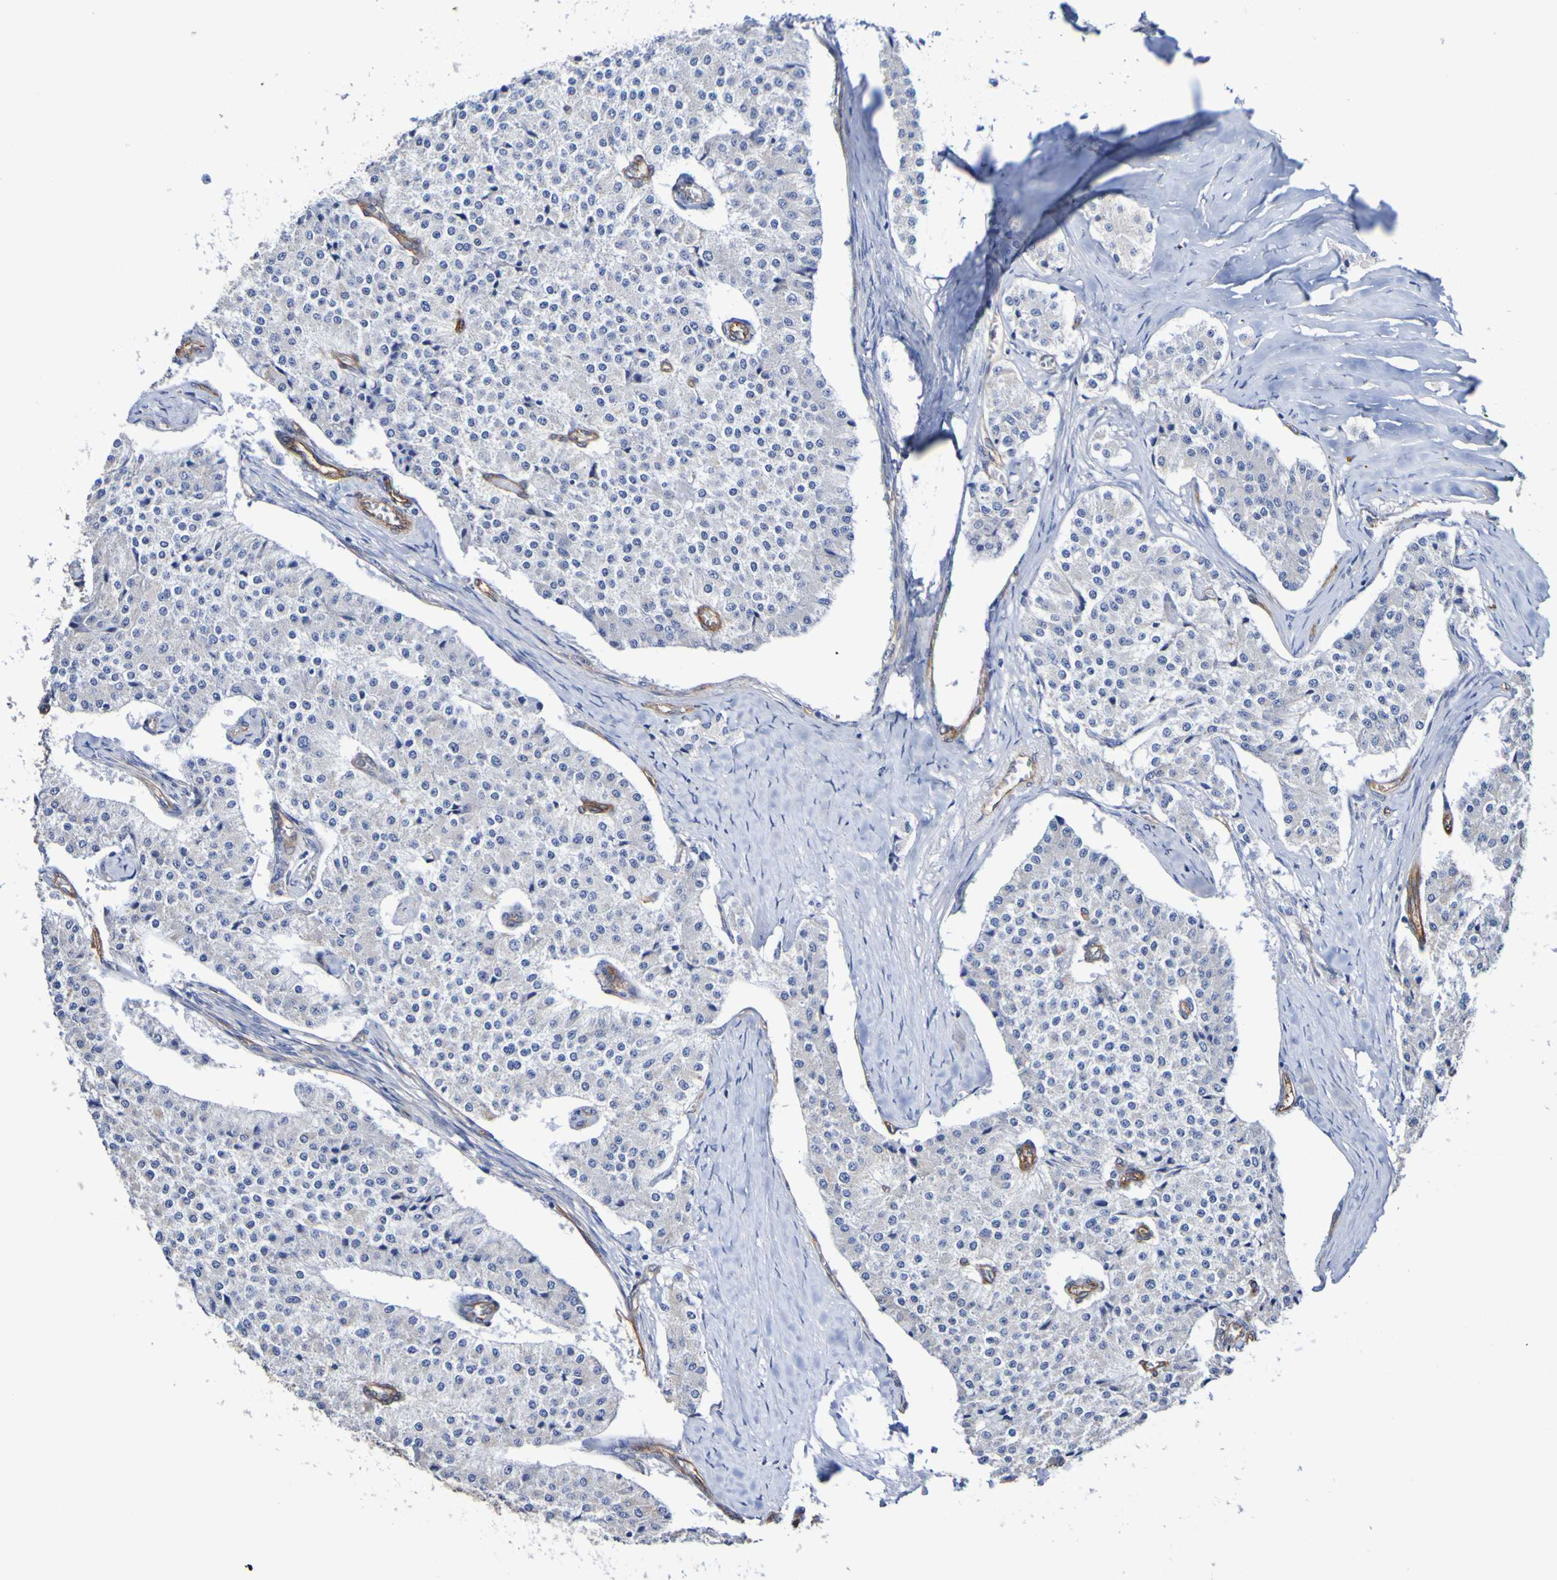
{"staining": {"intensity": "negative", "quantity": "none", "location": "none"}, "tissue": "carcinoid", "cell_type": "Tumor cells", "image_type": "cancer", "snomed": [{"axis": "morphology", "description": "Carcinoid, malignant, NOS"}, {"axis": "topography", "description": "Colon"}], "caption": "Immunohistochemical staining of human carcinoid shows no significant expression in tumor cells.", "gene": "ELMOD3", "patient": {"sex": "female", "age": 52}}